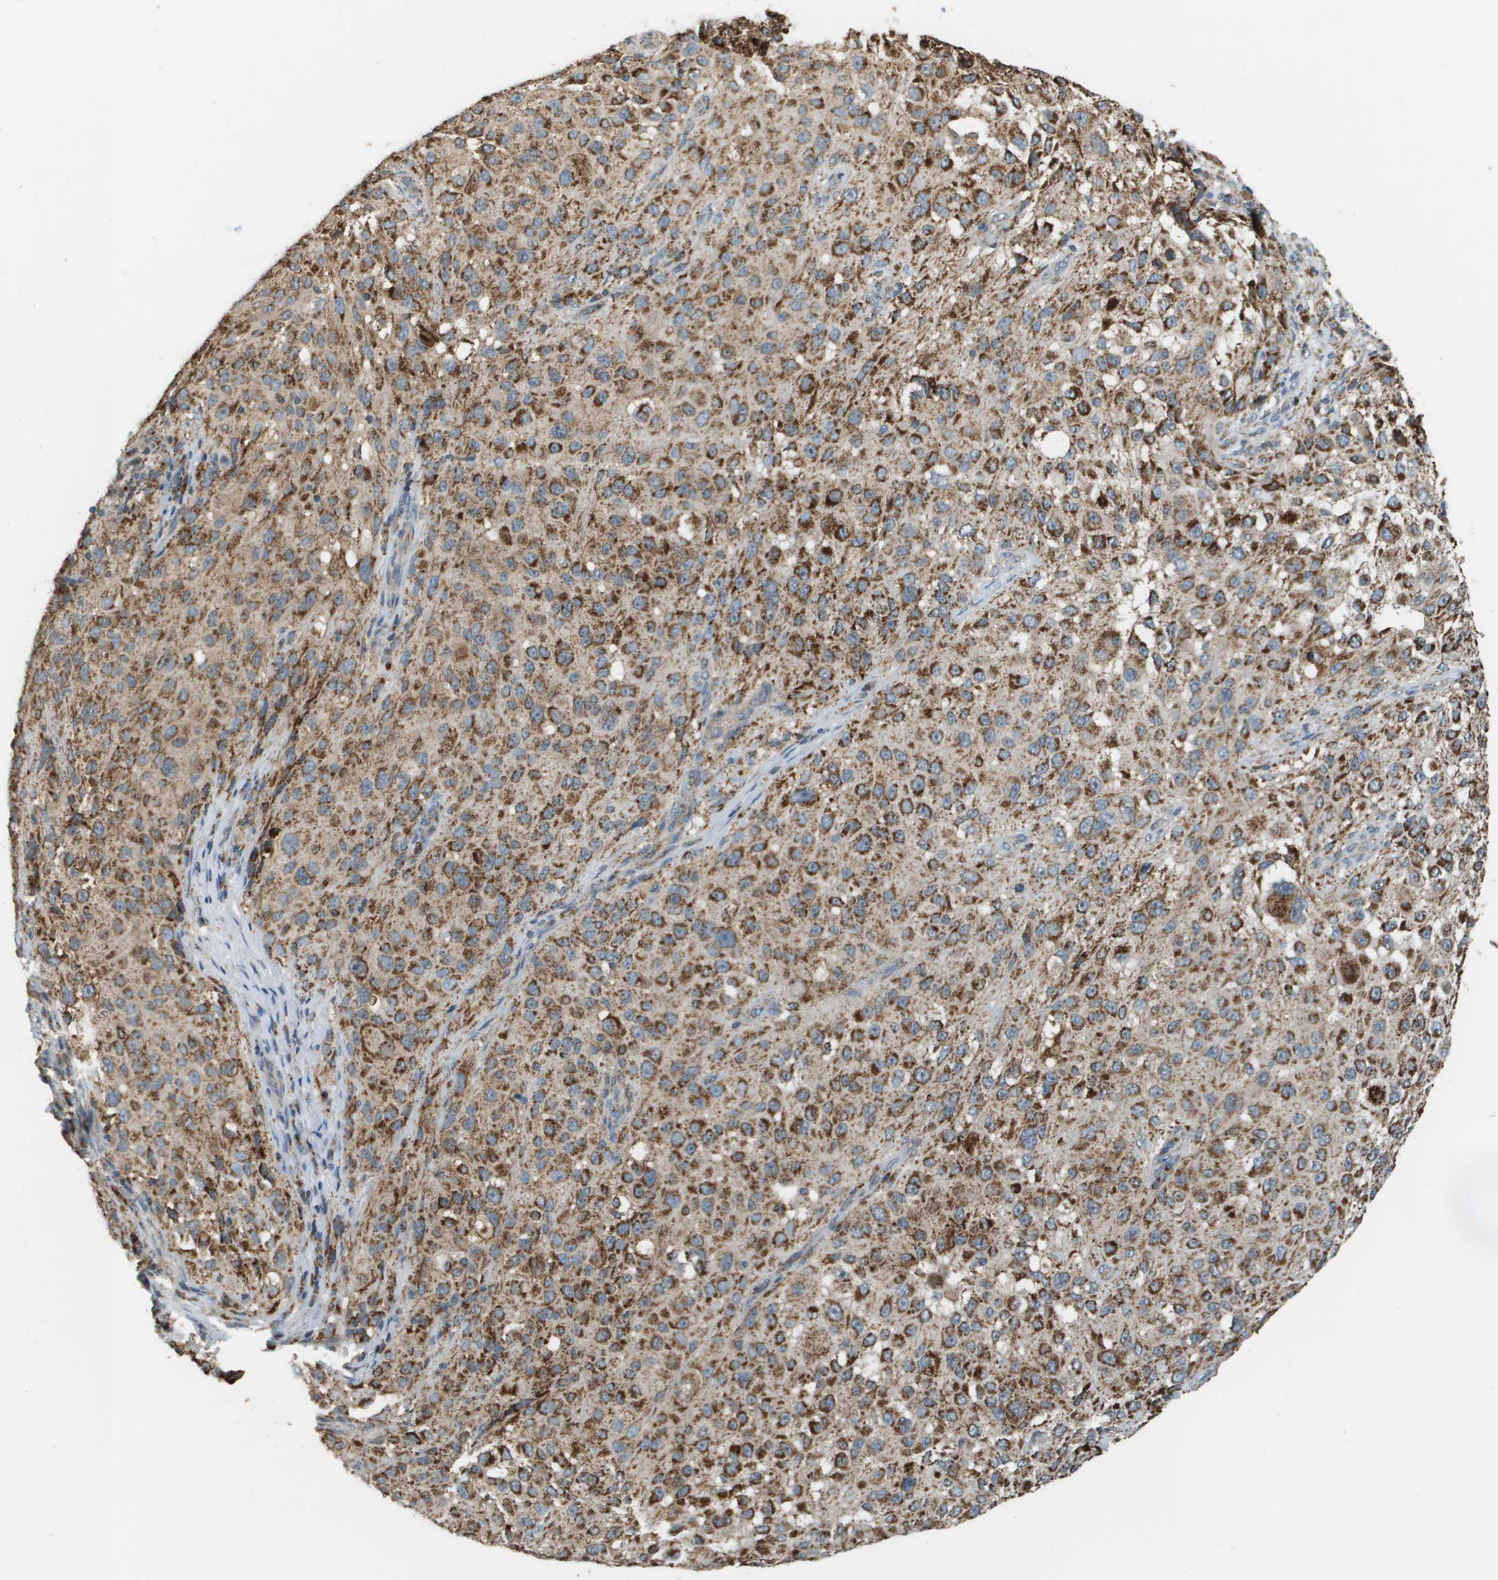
{"staining": {"intensity": "strong", "quantity": ">75%", "location": "cytoplasmic/membranous"}, "tissue": "melanoma", "cell_type": "Tumor cells", "image_type": "cancer", "snomed": [{"axis": "morphology", "description": "Necrosis, NOS"}, {"axis": "morphology", "description": "Malignant melanoma, NOS"}, {"axis": "topography", "description": "Skin"}], "caption": "The photomicrograph displays staining of melanoma, revealing strong cytoplasmic/membranous protein staining (brown color) within tumor cells.", "gene": "FH", "patient": {"sex": "female", "age": 87}}